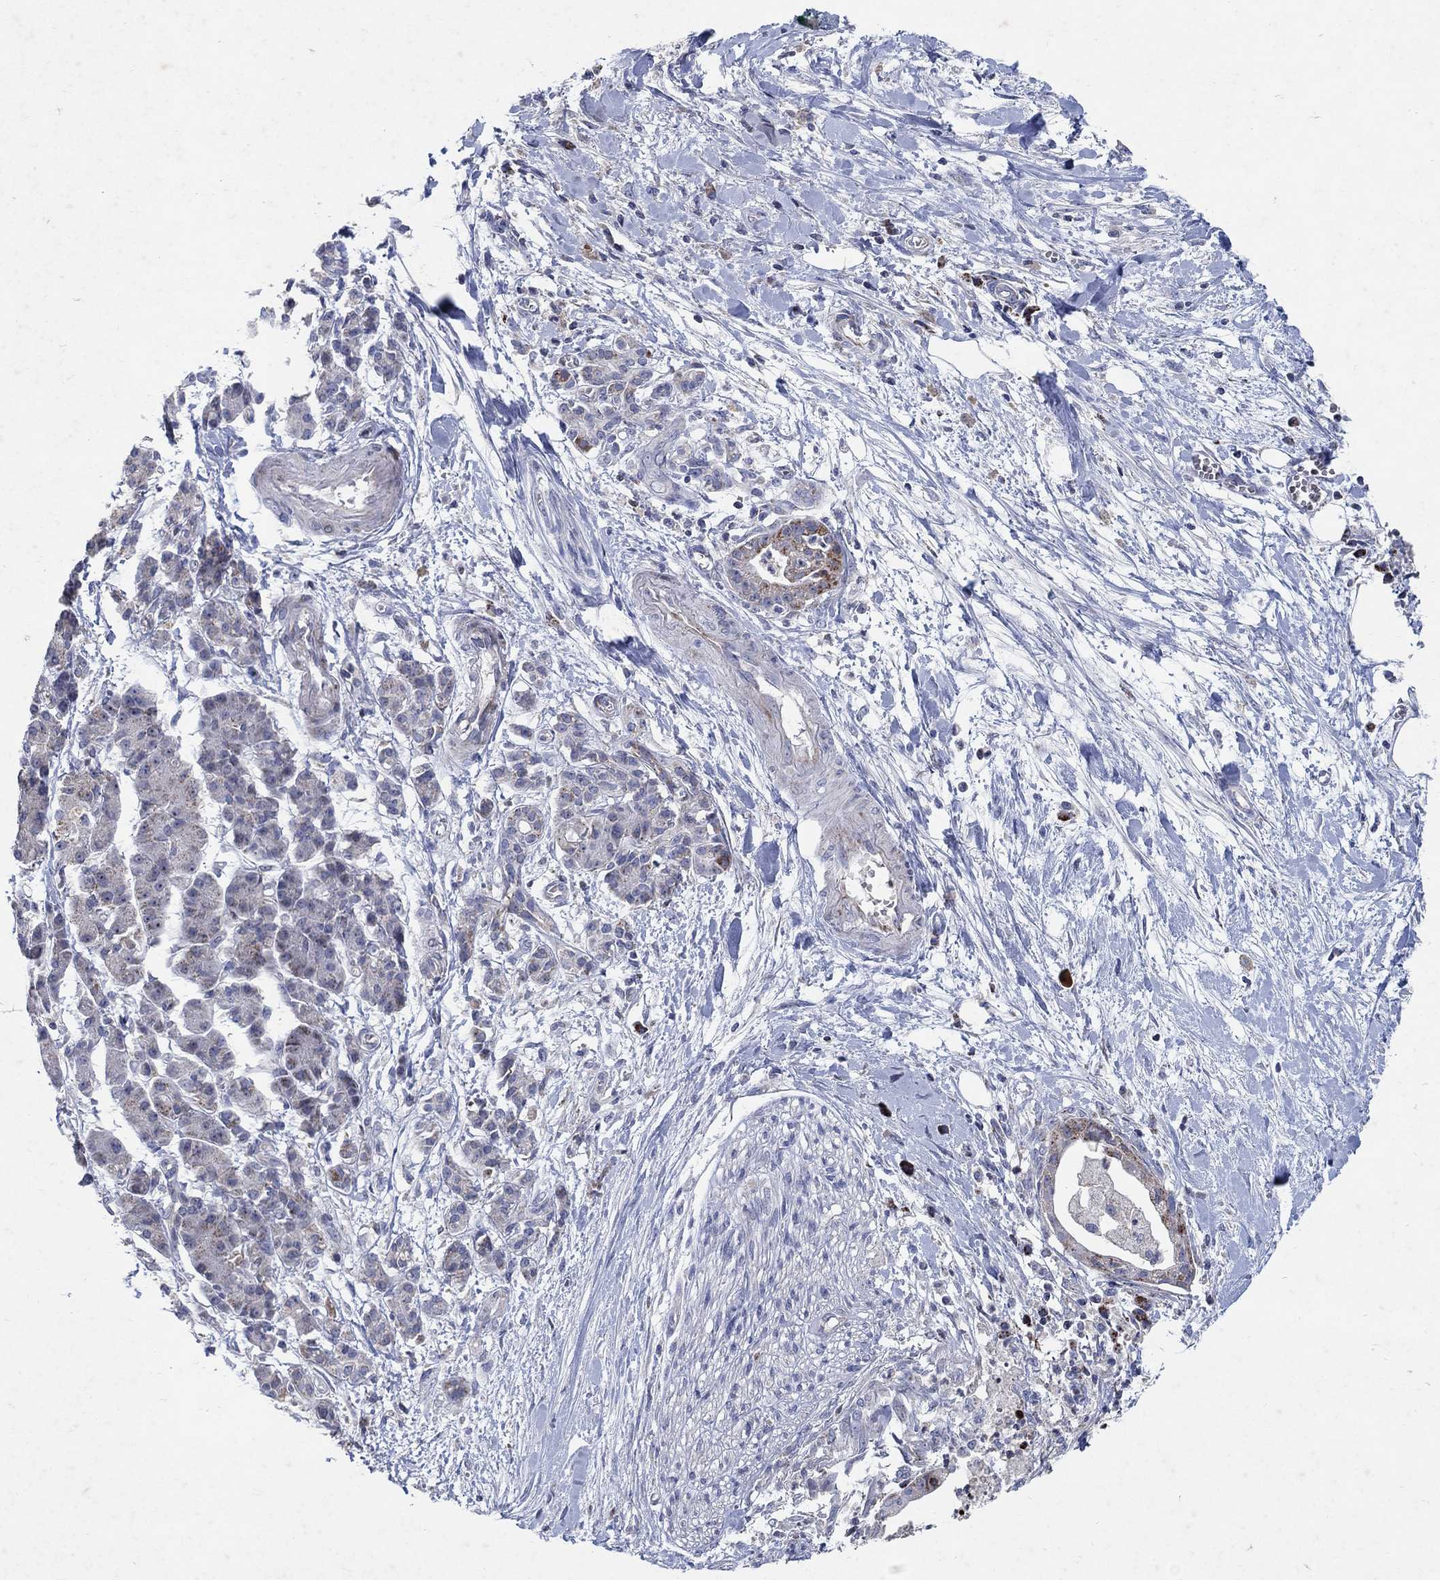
{"staining": {"intensity": "moderate", "quantity": "<25%", "location": "cytoplasmic/membranous"}, "tissue": "pancreatic cancer", "cell_type": "Tumor cells", "image_type": "cancer", "snomed": [{"axis": "morphology", "description": "Normal tissue, NOS"}, {"axis": "morphology", "description": "Adenocarcinoma, NOS"}, {"axis": "topography", "description": "Lymph node"}, {"axis": "topography", "description": "Pancreas"}], "caption": "Human pancreatic adenocarcinoma stained with a protein marker shows moderate staining in tumor cells.", "gene": "HMX2", "patient": {"sex": "female", "age": 58}}